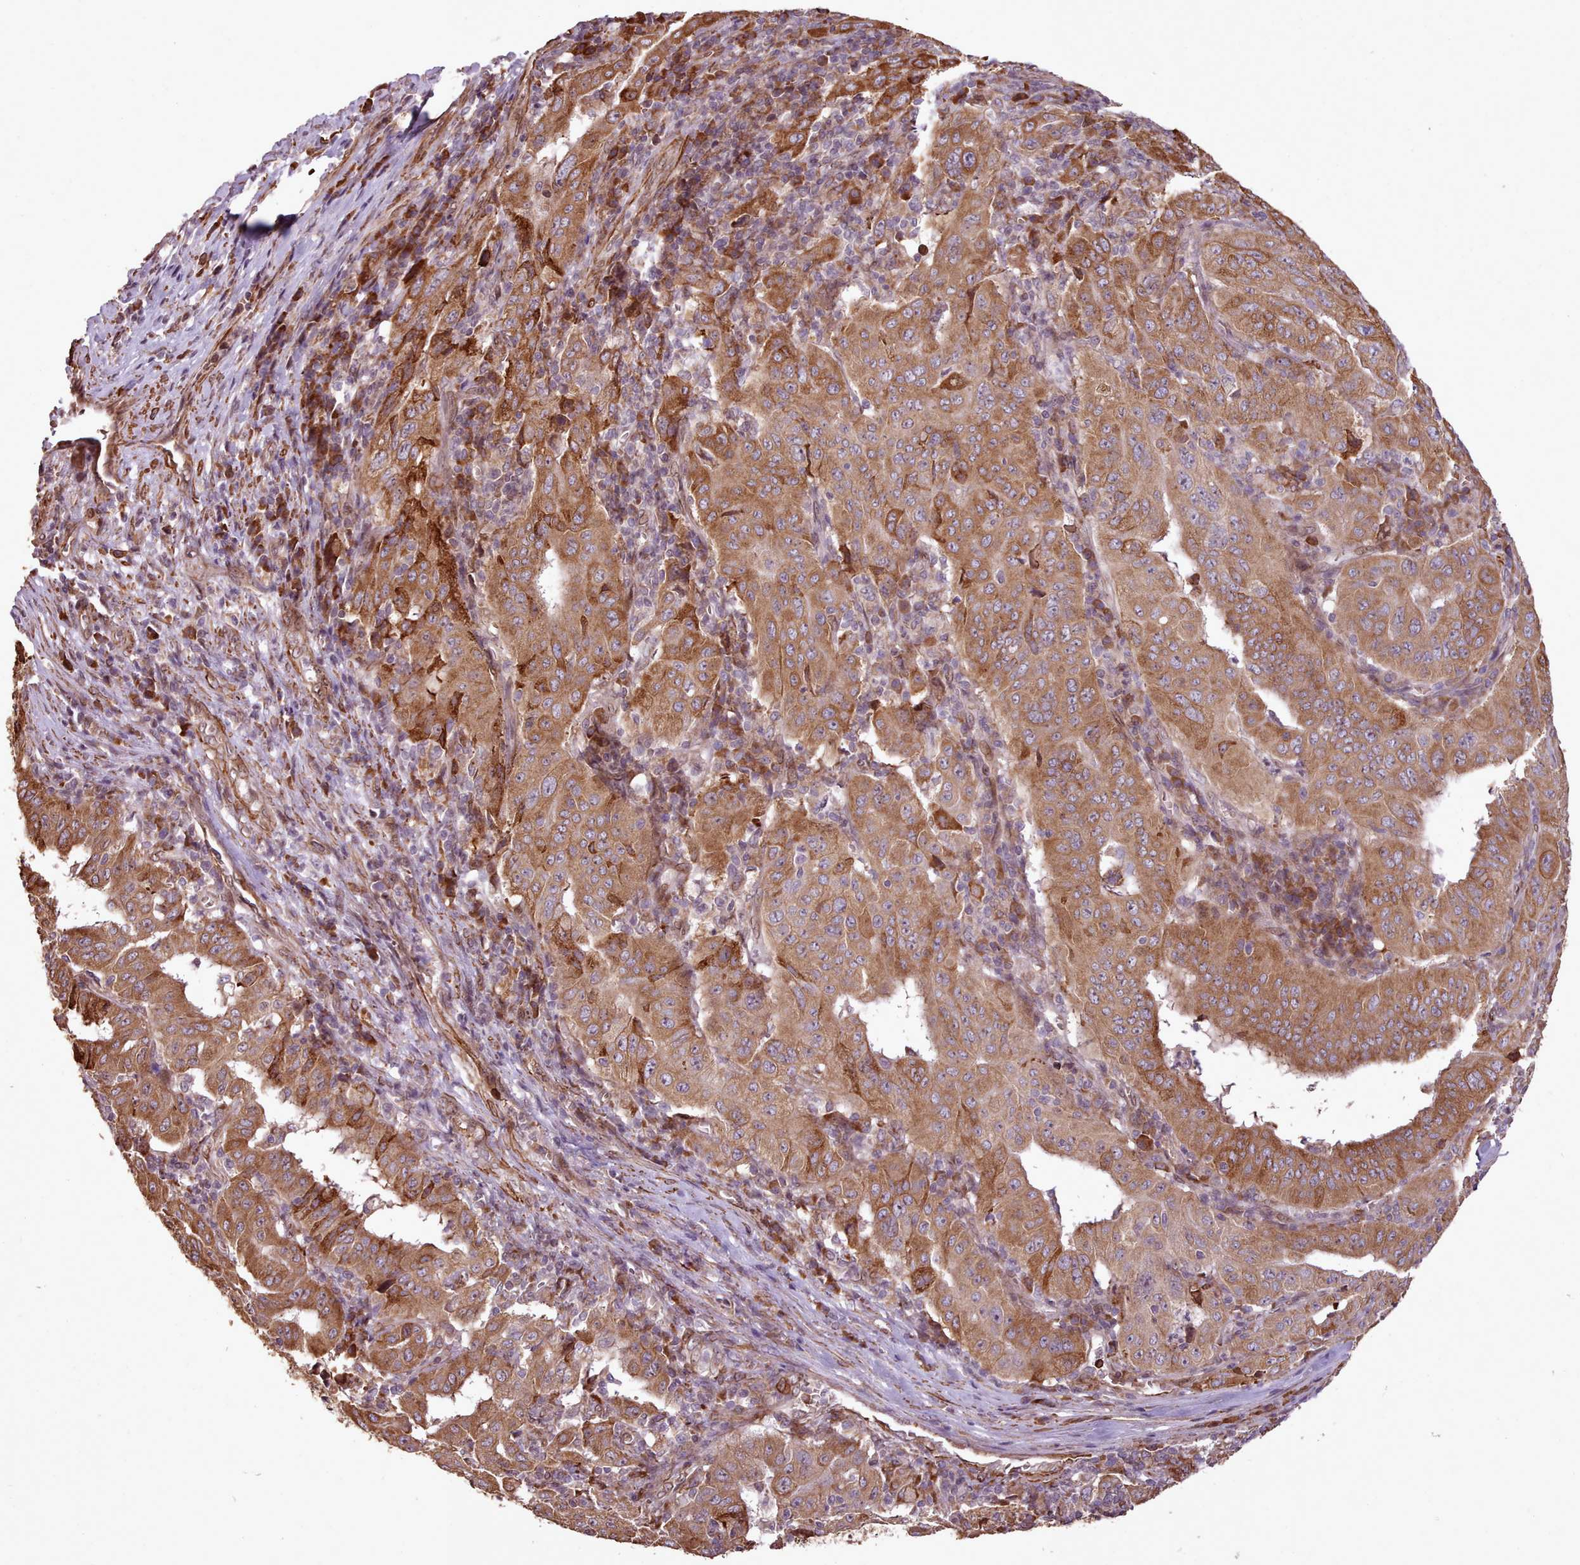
{"staining": {"intensity": "moderate", "quantity": ">75%", "location": "cytoplasmic/membranous"}, "tissue": "pancreatic cancer", "cell_type": "Tumor cells", "image_type": "cancer", "snomed": [{"axis": "morphology", "description": "Adenocarcinoma, NOS"}, {"axis": "topography", "description": "Pancreas"}], "caption": "Immunohistochemistry (DAB) staining of adenocarcinoma (pancreatic) displays moderate cytoplasmic/membranous protein positivity in approximately >75% of tumor cells.", "gene": "CABP1", "patient": {"sex": "male", "age": 63}}